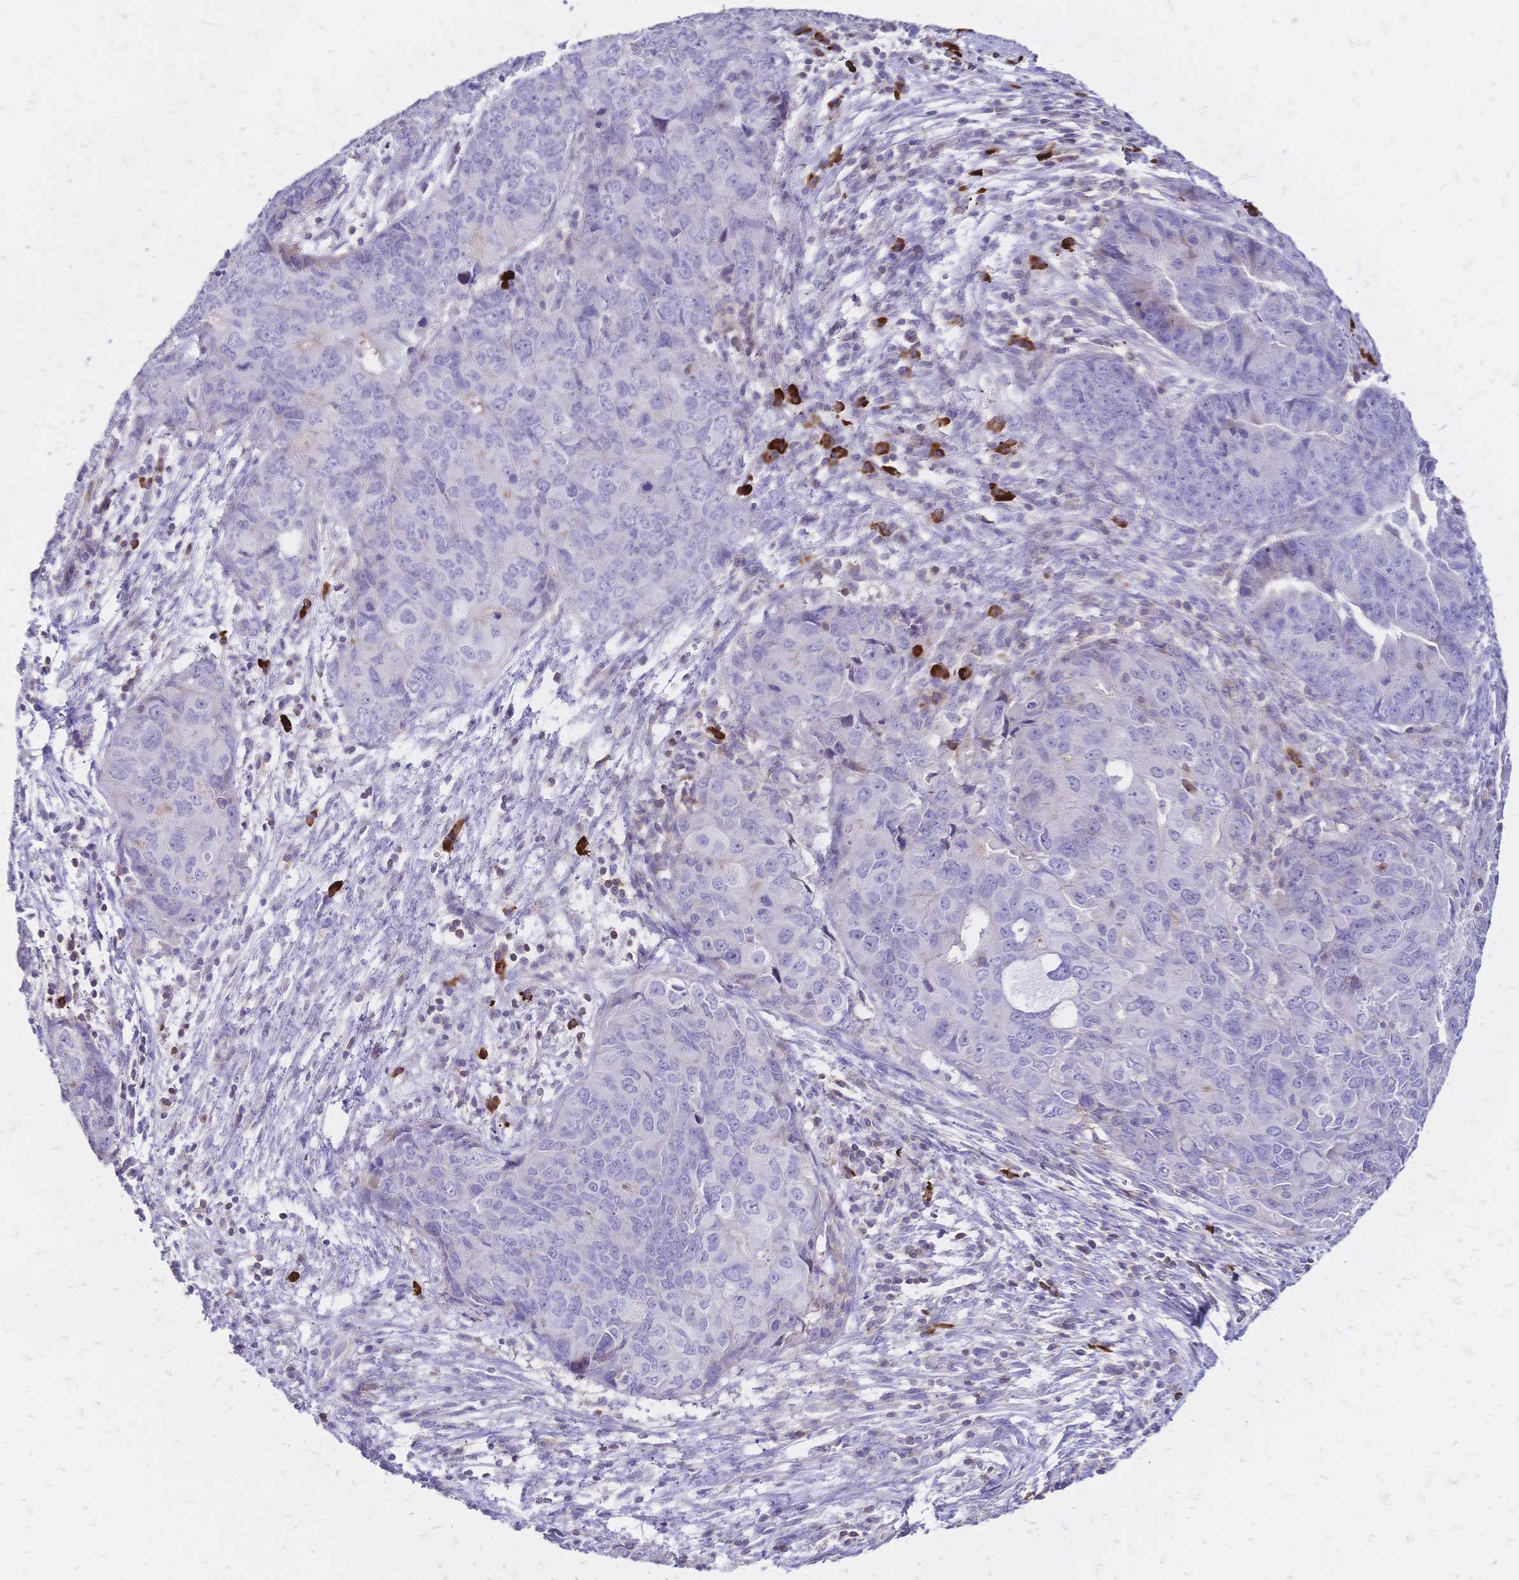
{"staining": {"intensity": "negative", "quantity": "none", "location": "none"}, "tissue": "endometrial cancer", "cell_type": "Tumor cells", "image_type": "cancer", "snomed": [{"axis": "morphology", "description": "Adenocarcinoma, NOS"}, {"axis": "topography", "description": "Uterus"}], "caption": "A micrograph of adenocarcinoma (endometrial) stained for a protein shows no brown staining in tumor cells.", "gene": "IL2RA", "patient": {"sex": "female", "age": 79}}